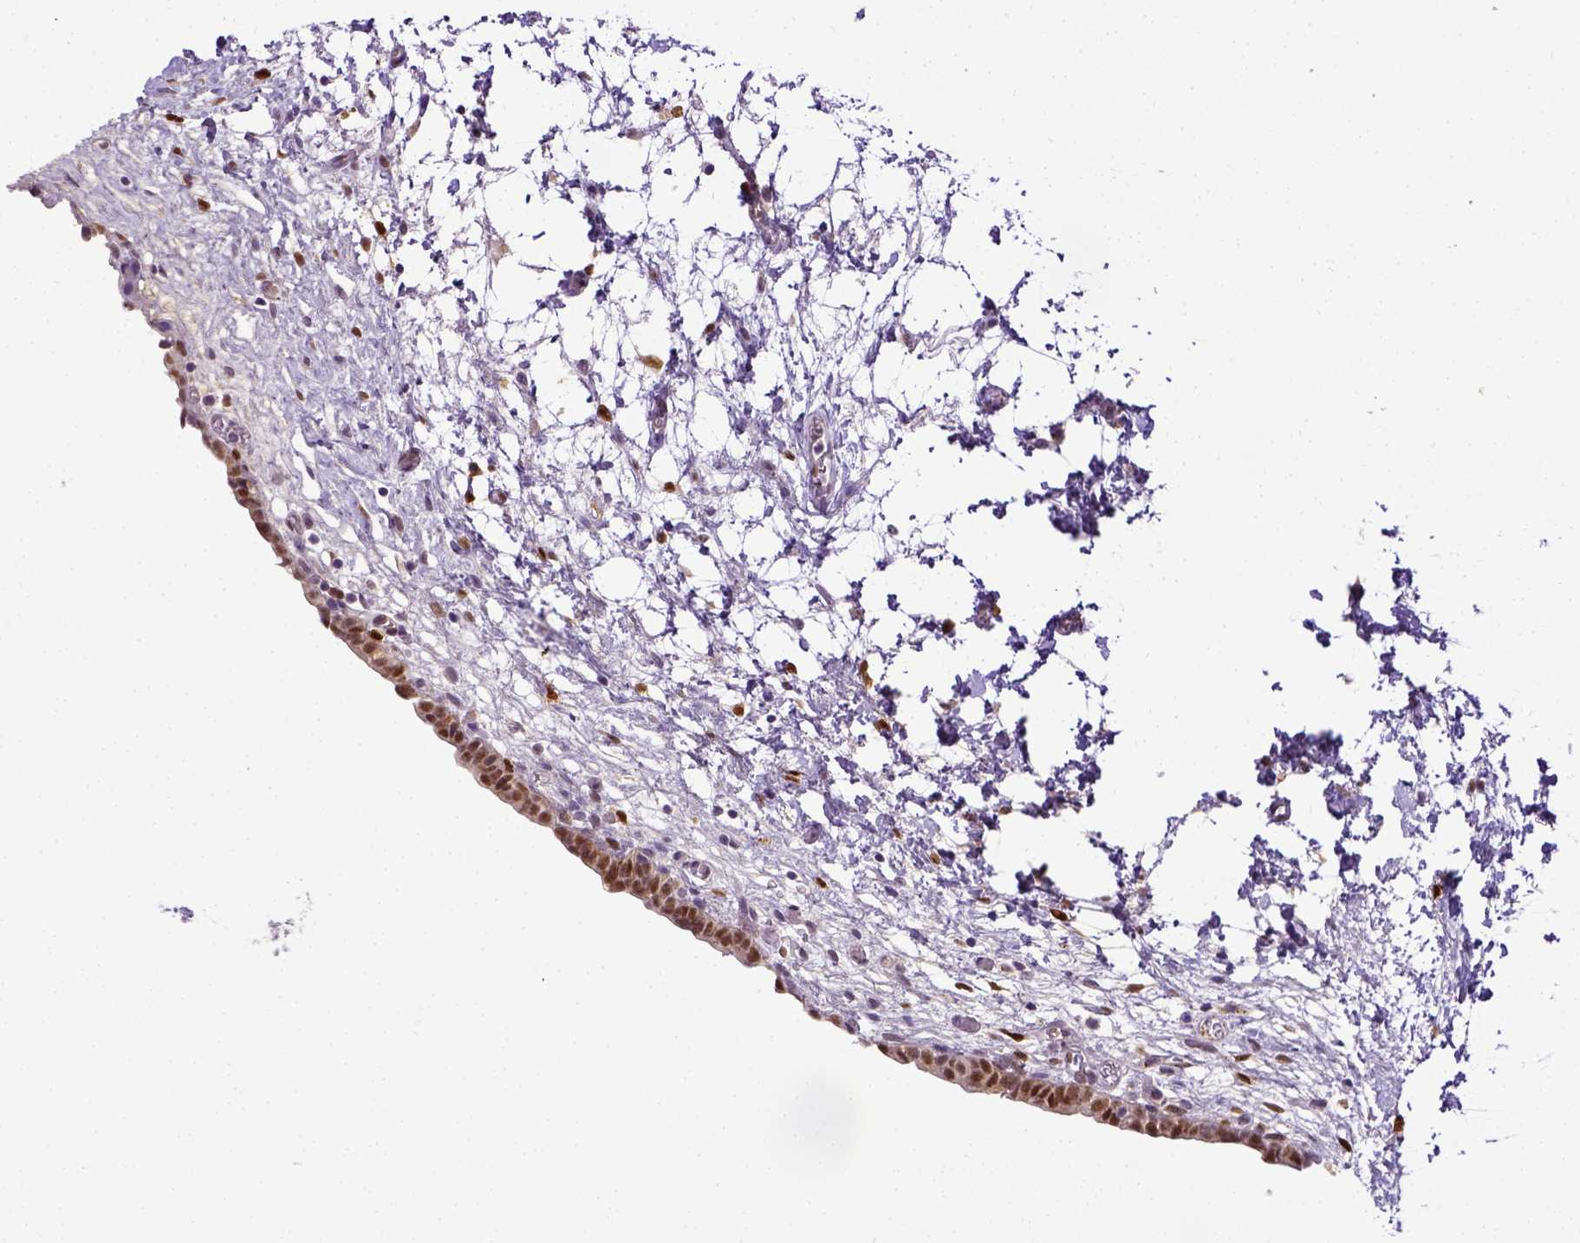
{"staining": {"intensity": "moderate", "quantity": ">75%", "location": "nuclear"}, "tissue": "urinary bladder", "cell_type": "Urothelial cells", "image_type": "normal", "snomed": [{"axis": "morphology", "description": "Normal tissue, NOS"}, {"axis": "topography", "description": "Urinary bladder"}], "caption": "Benign urinary bladder shows moderate nuclear expression in about >75% of urothelial cells (Stains: DAB (3,3'-diaminobenzidine) in brown, nuclei in blue, Microscopy: brightfield microscopy at high magnification)..", "gene": "CDKN1A", "patient": {"sex": "male", "age": 69}}